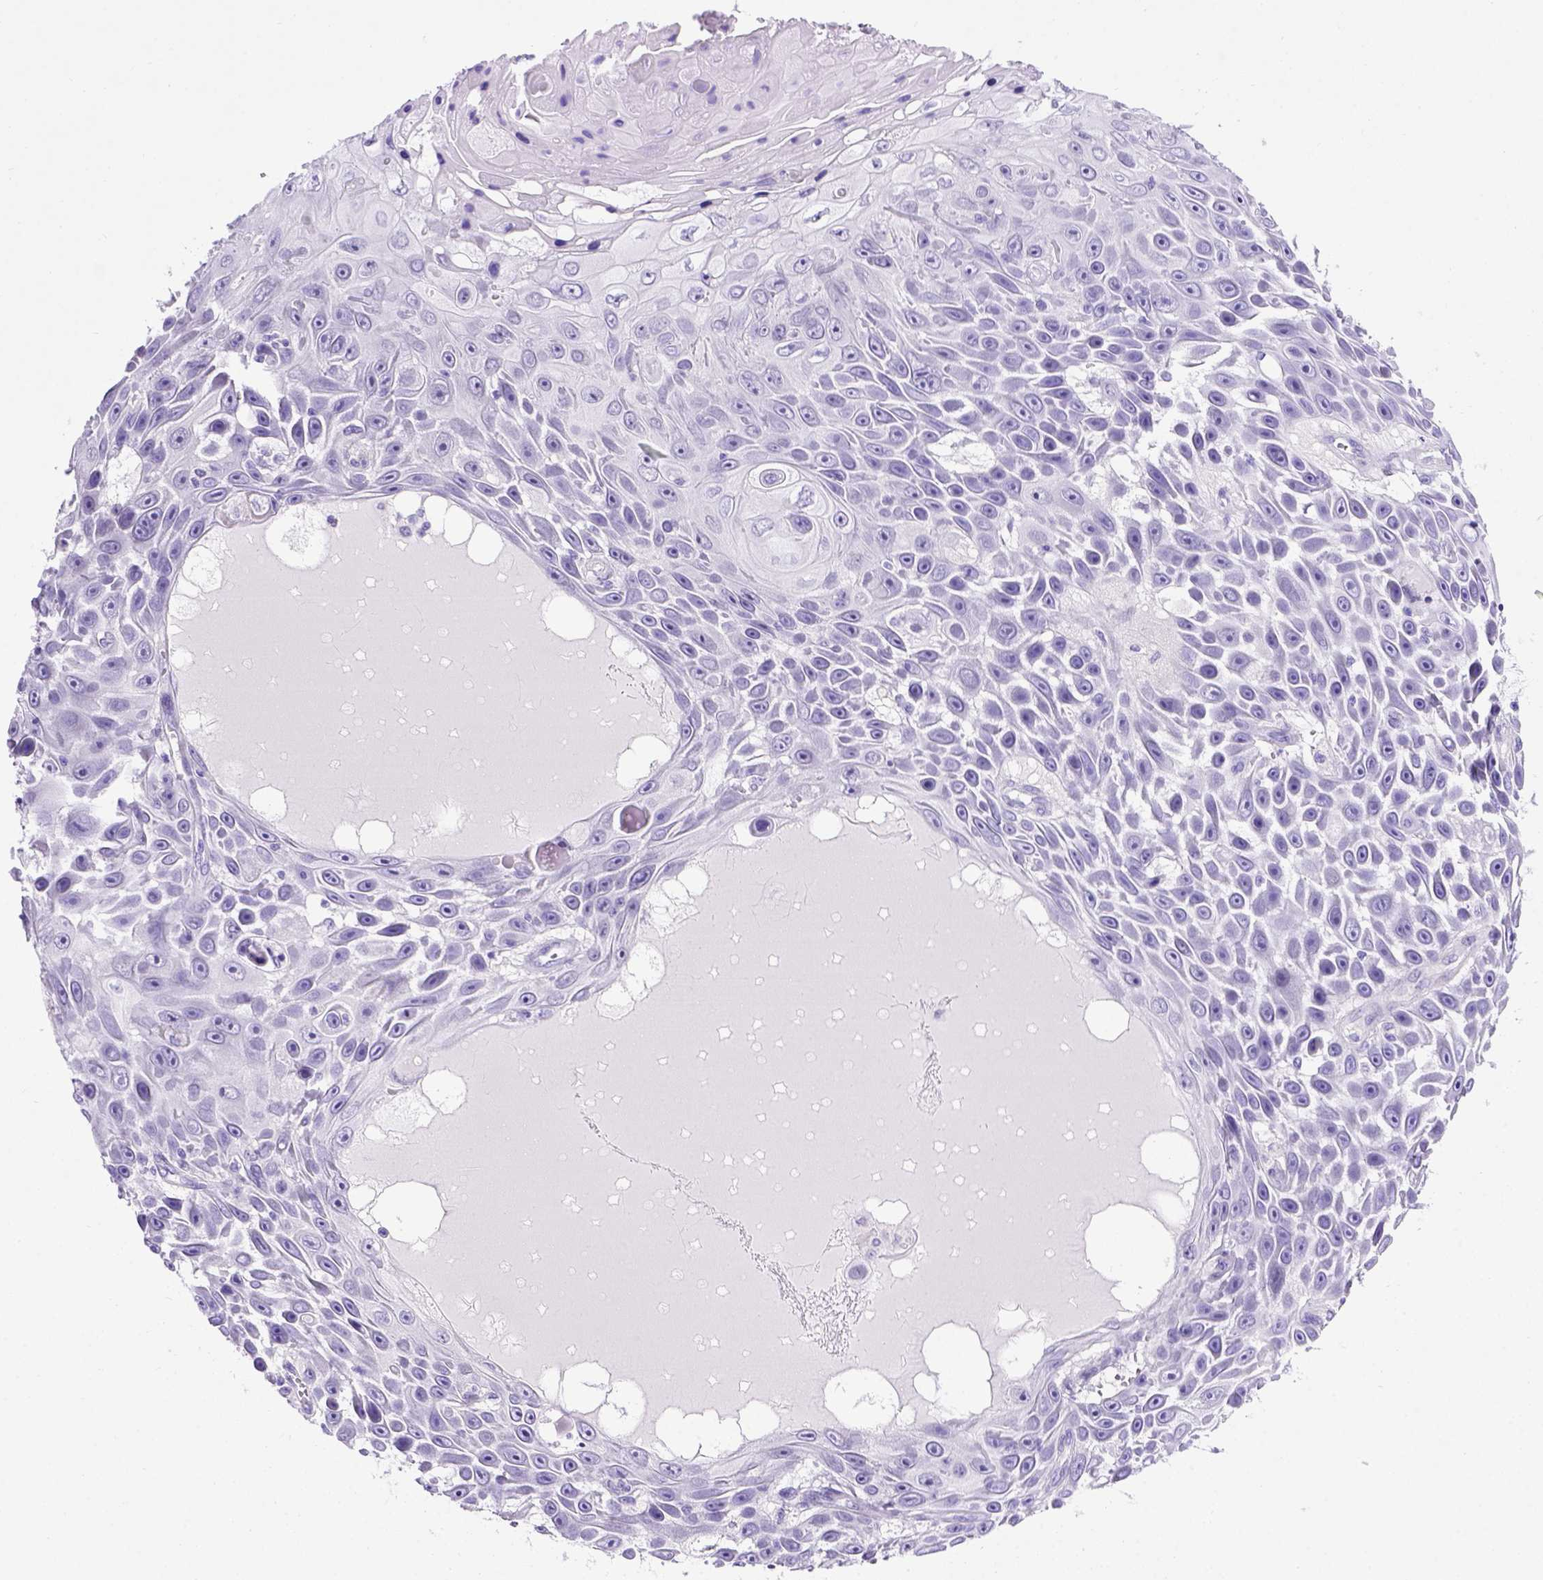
{"staining": {"intensity": "negative", "quantity": "none", "location": "none"}, "tissue": "skin cancer", "cell_type": "Tumor cells", "image_type": "cancer", "snomed": [{"axis": "morphology", "description": "Squamous cell carcinoma, NOS"}, {"axis": "topography", "description": "Skin"}], "caption": "Skin squamous cell carcinoma stained for a protein using IHC shows no positivity tumor cells.", "gene": "ADAM12", "patient": {"sex": "male", "age": 82}}